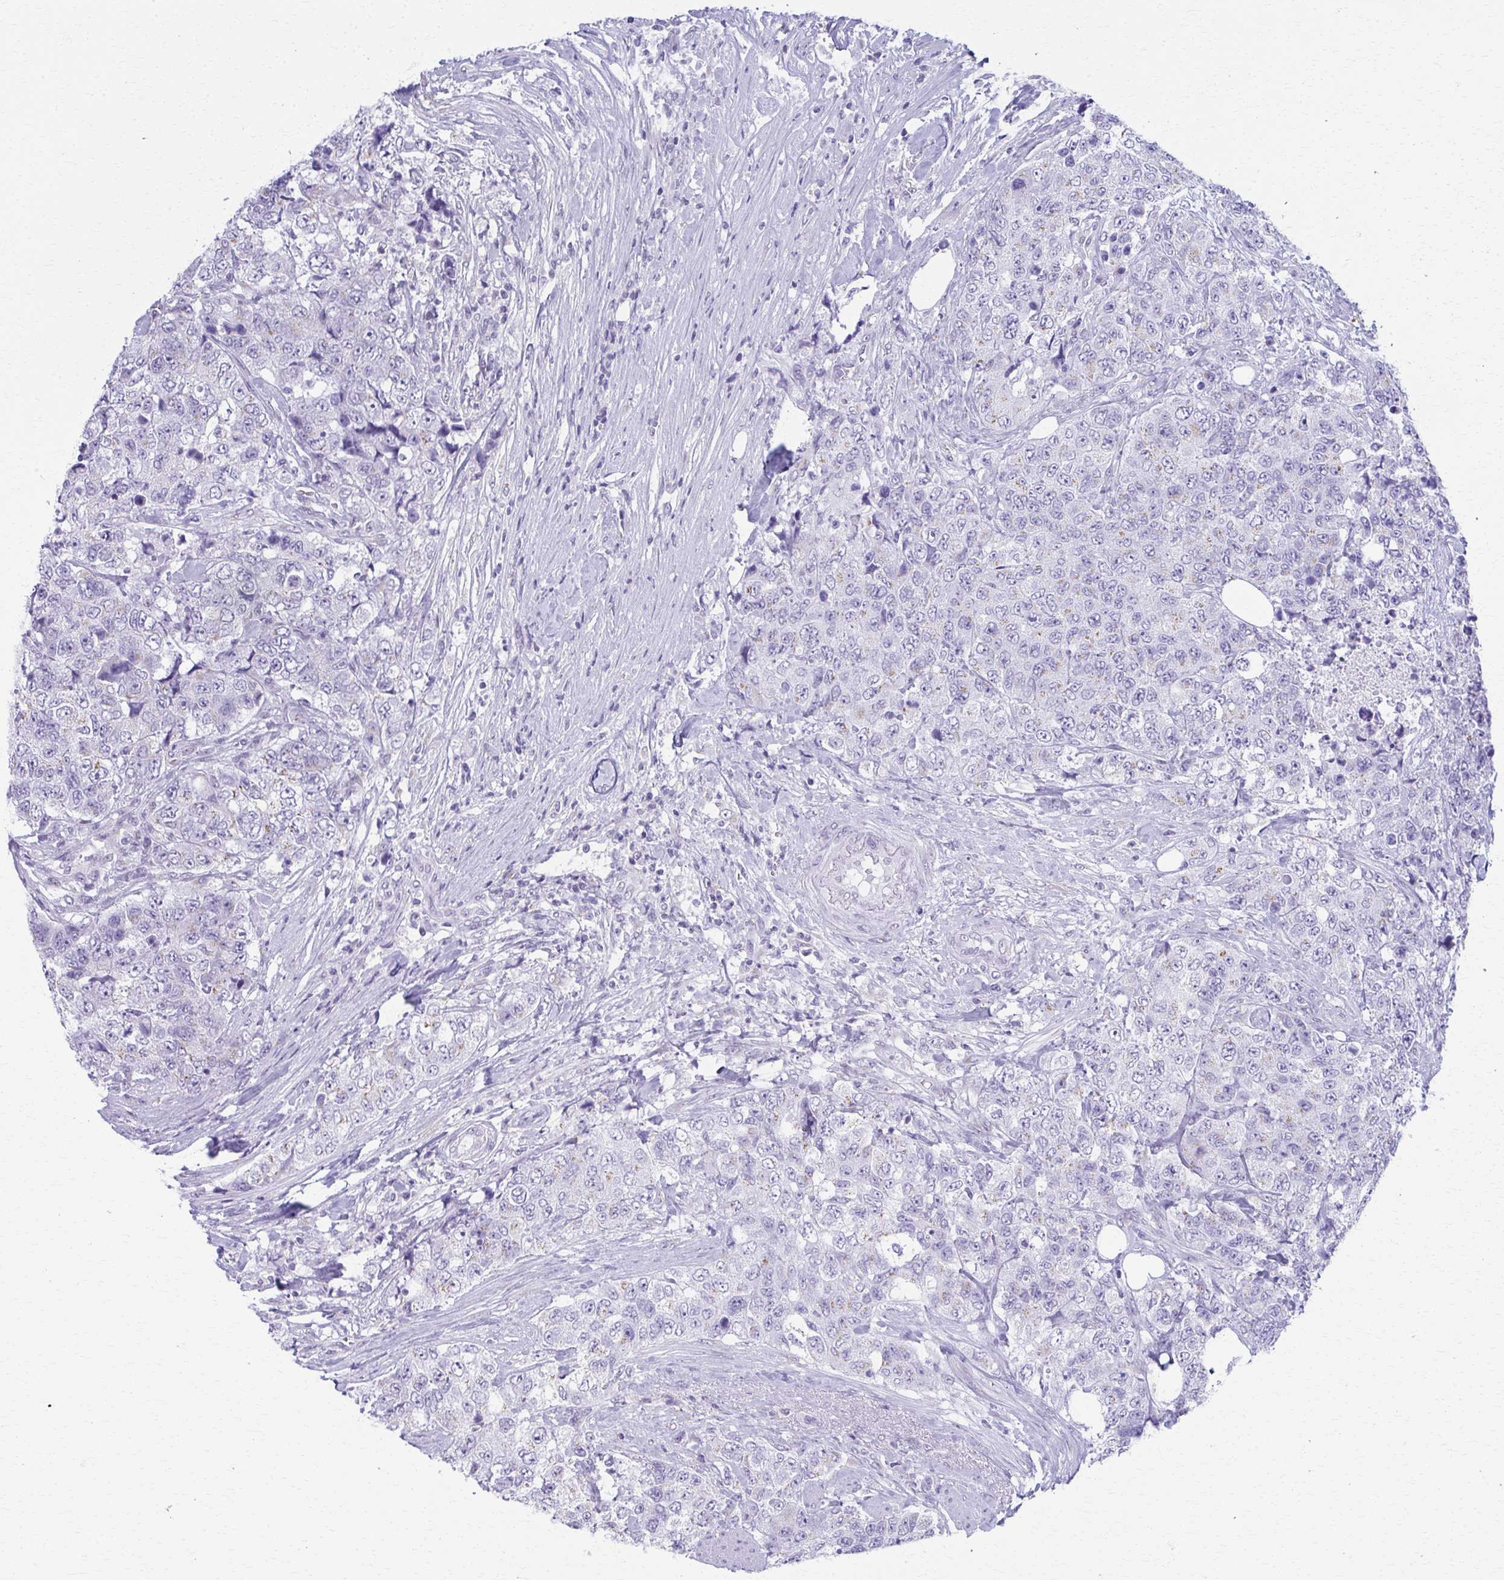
{"staining": {"intensity": "negative", "quantity": "none", "location": "none"}, "tissue": "urothelial cancer", "cell_type": "Tumor cells", "image_type": "cancer", "snomed": [{"axis": "morphology", "description": "Urothelial carcinoma, High grade"}, {"axis": "topography", "description": "Urinary bladder"}], "caption": "This is a histopathology image of immunohistochemistry staining of urothelial carcinoma (high-grade), which shows no positivity in tumor cells.", "gene": "SCLY", "patient": {"sex": "female", "age": 78}}